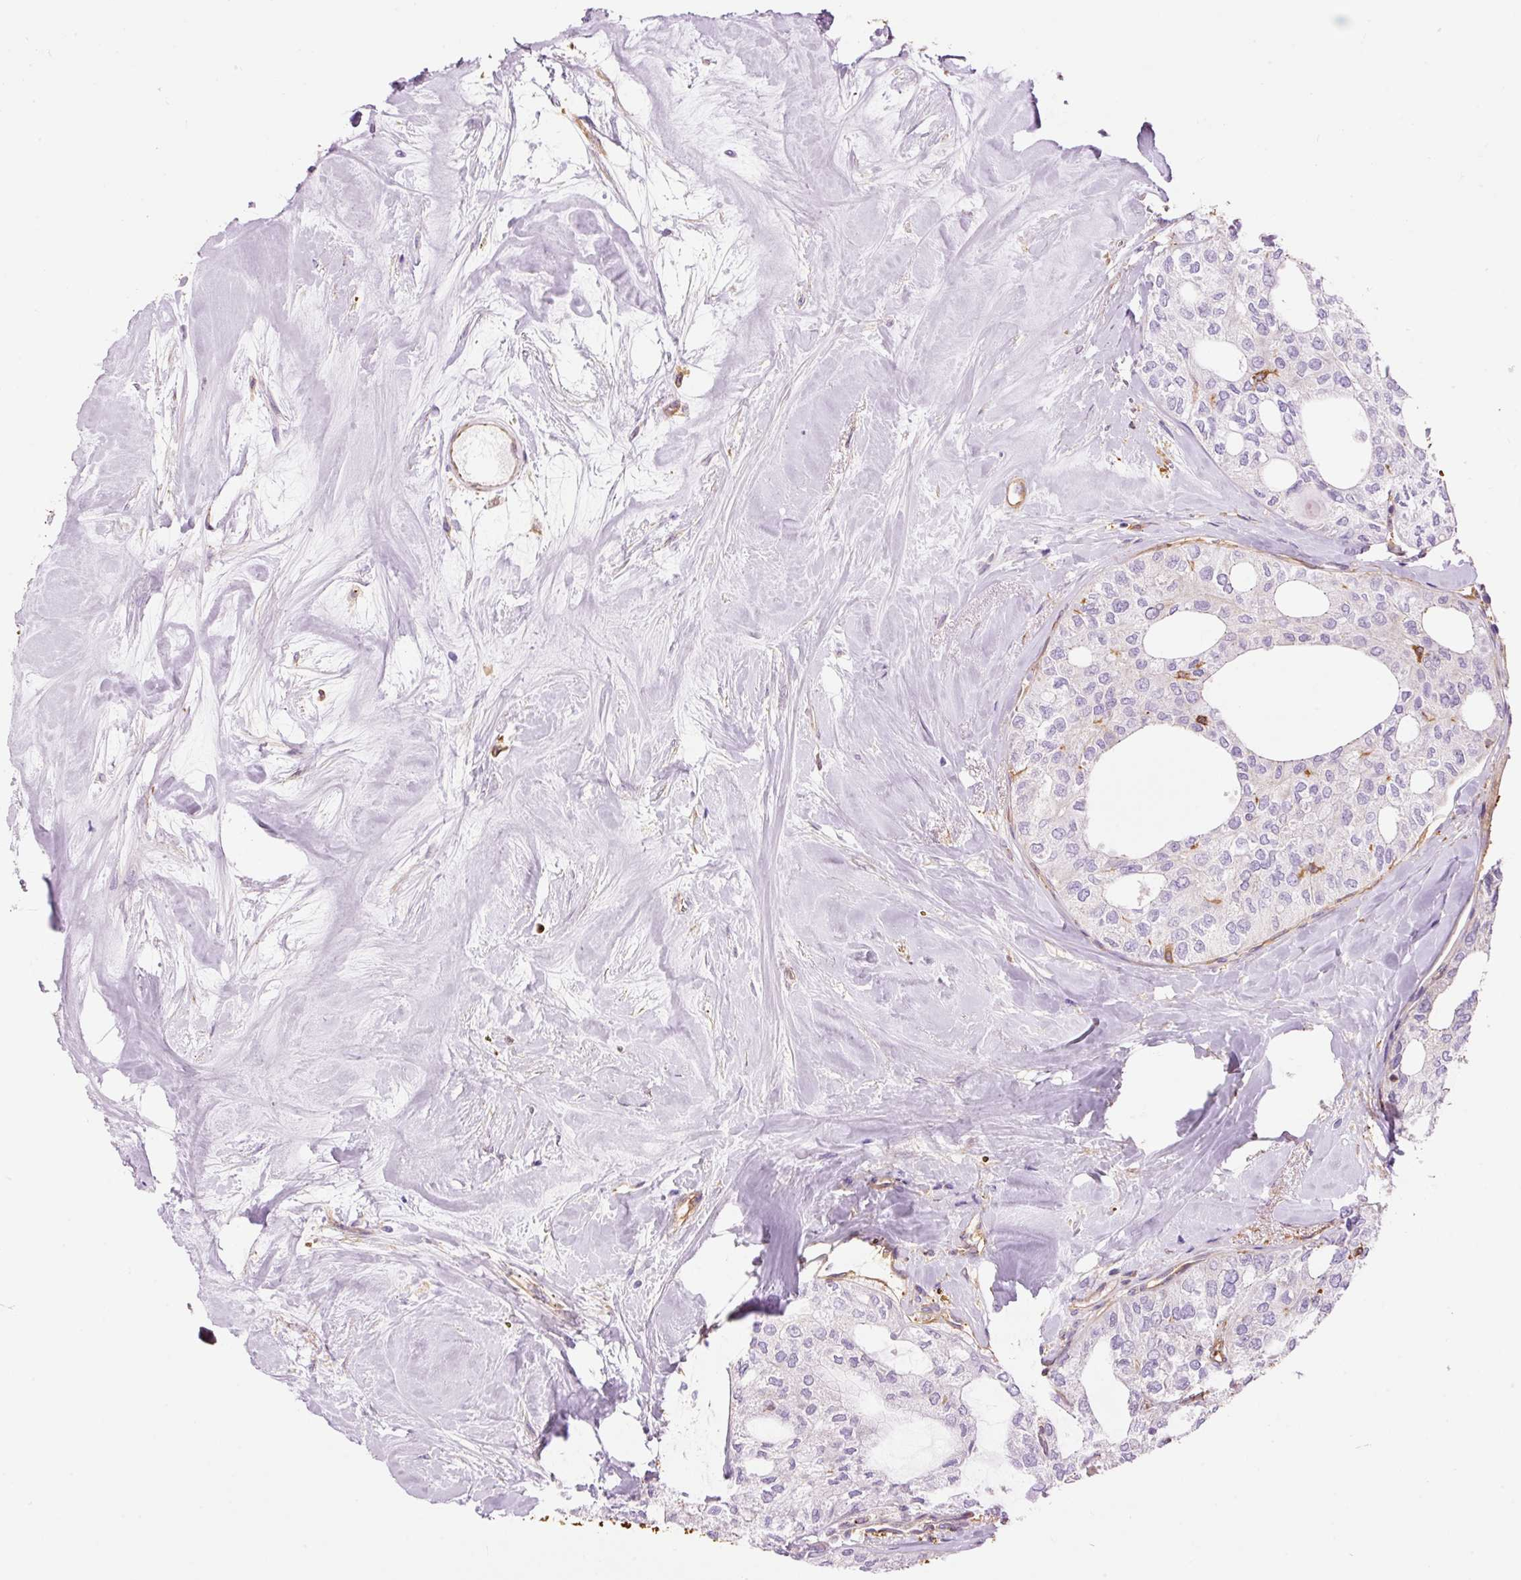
{"staining": {"intensity": "negative", "quantity": "none", "location": "none"}, "tissue": "thyroid cancer", "cell_type": "Tumor cells", "image_type": "cancer", "snomed": [{"axis": "morphology", "description": "Follicular adenoma carcinoma, NOS"}, {"axis": "topography", "description": "Thyroid gland"}], "caption": "There is no significant expression in tumor cells of follicular adenoma carcinoma (thyroid).", "gene": "IL10RB", "patient": {"sex": "male", "age": 75}}